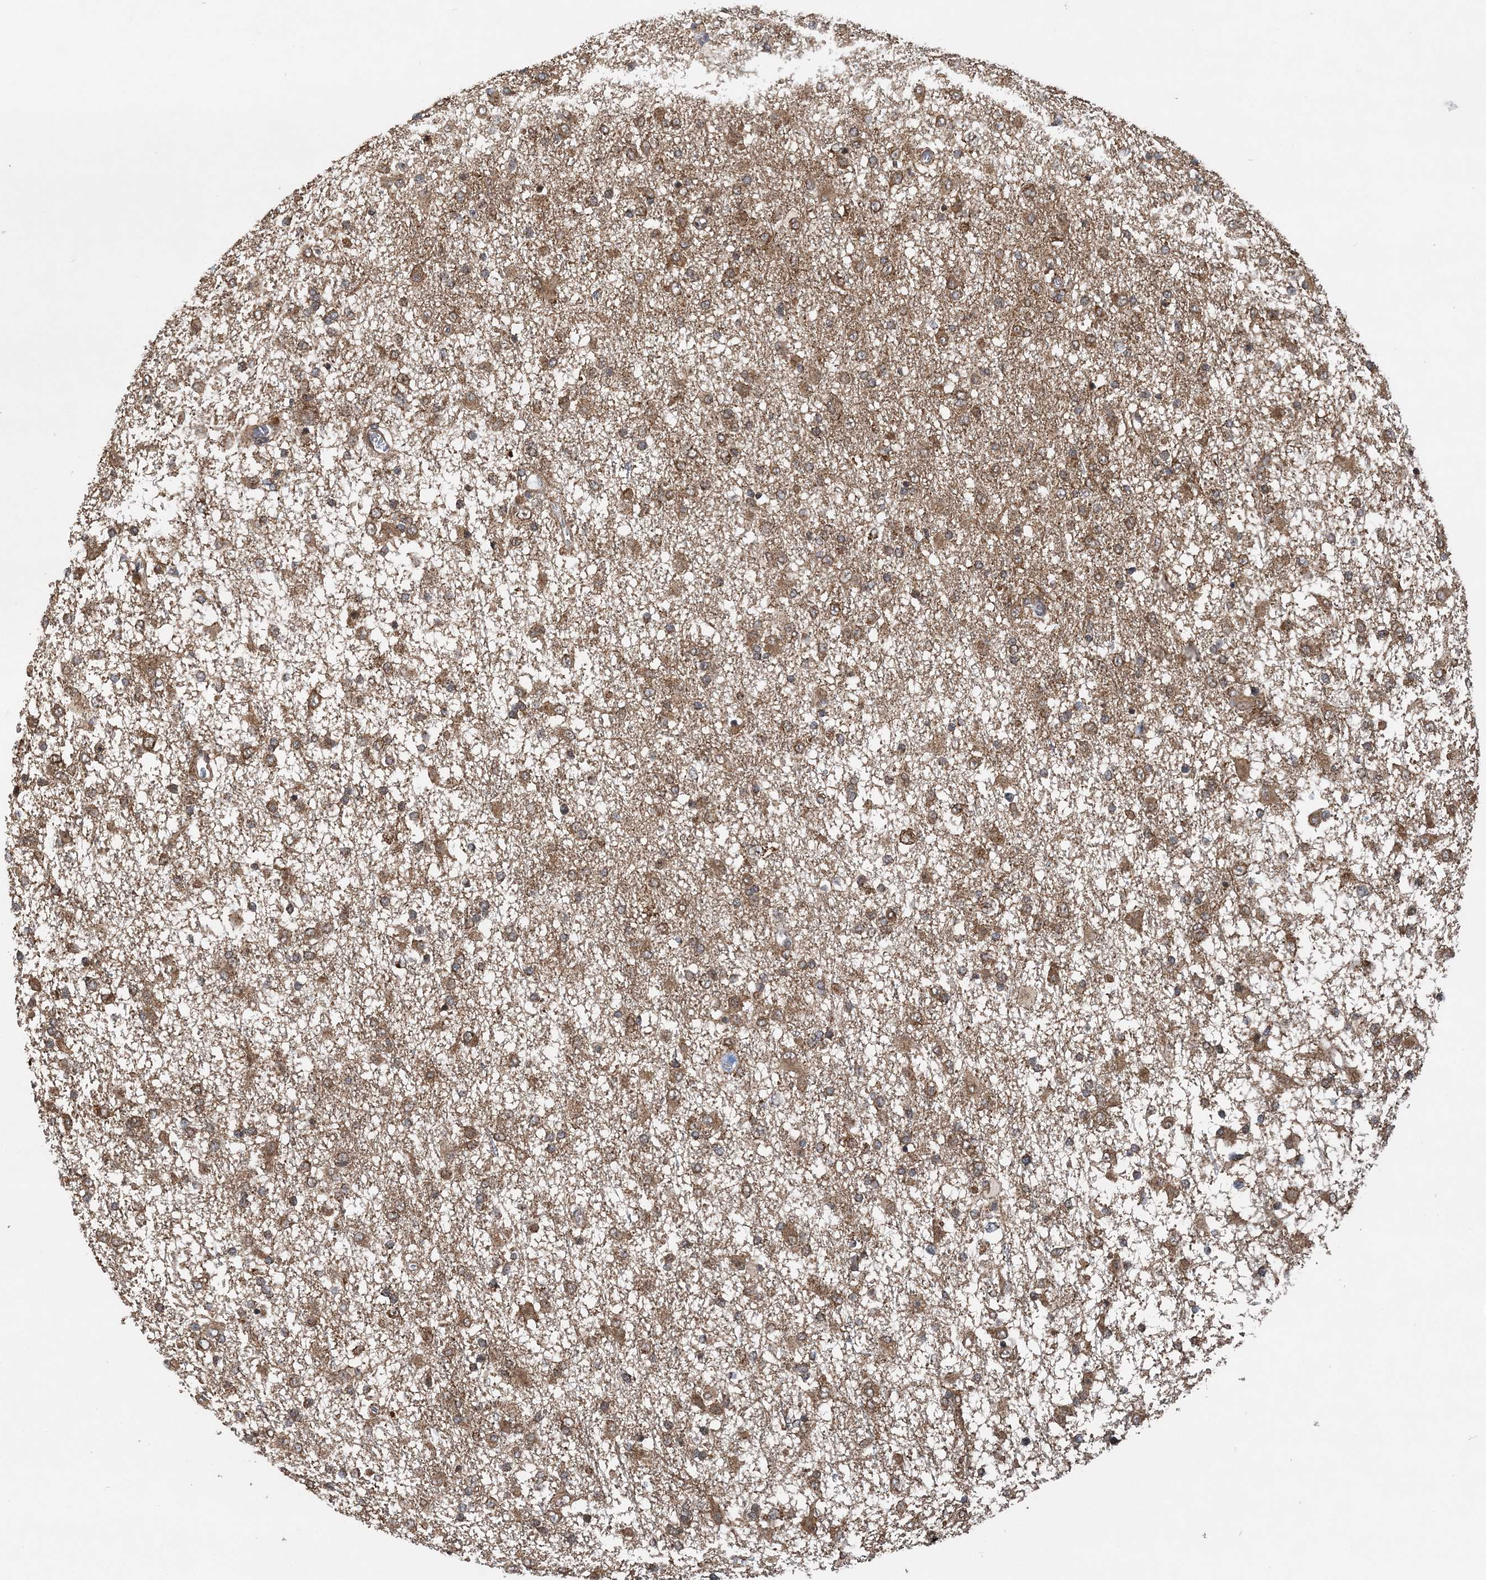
{"staining": {"intensity": "moderate", "quantity": ">75%", "location": "cytoplasmic/membranous"}, "tissue": "glioma", "cell_type": "Tumor cells", "image_type": "cancer", "snomed": [{"axis": "morphology", "description": "Glioma, malignant, Low grade"}, {"axis": "topography", "description": "Brain"}], "caption": "IHC image of malignant glioma (low-grade) stained for a protein (brown), which reveals medium levels of moderate cytoplasmic/membranous staining in about >75% of tumor cells.", "gene": "PCBP1", "patient": {"sex": "male", "age": 65}}